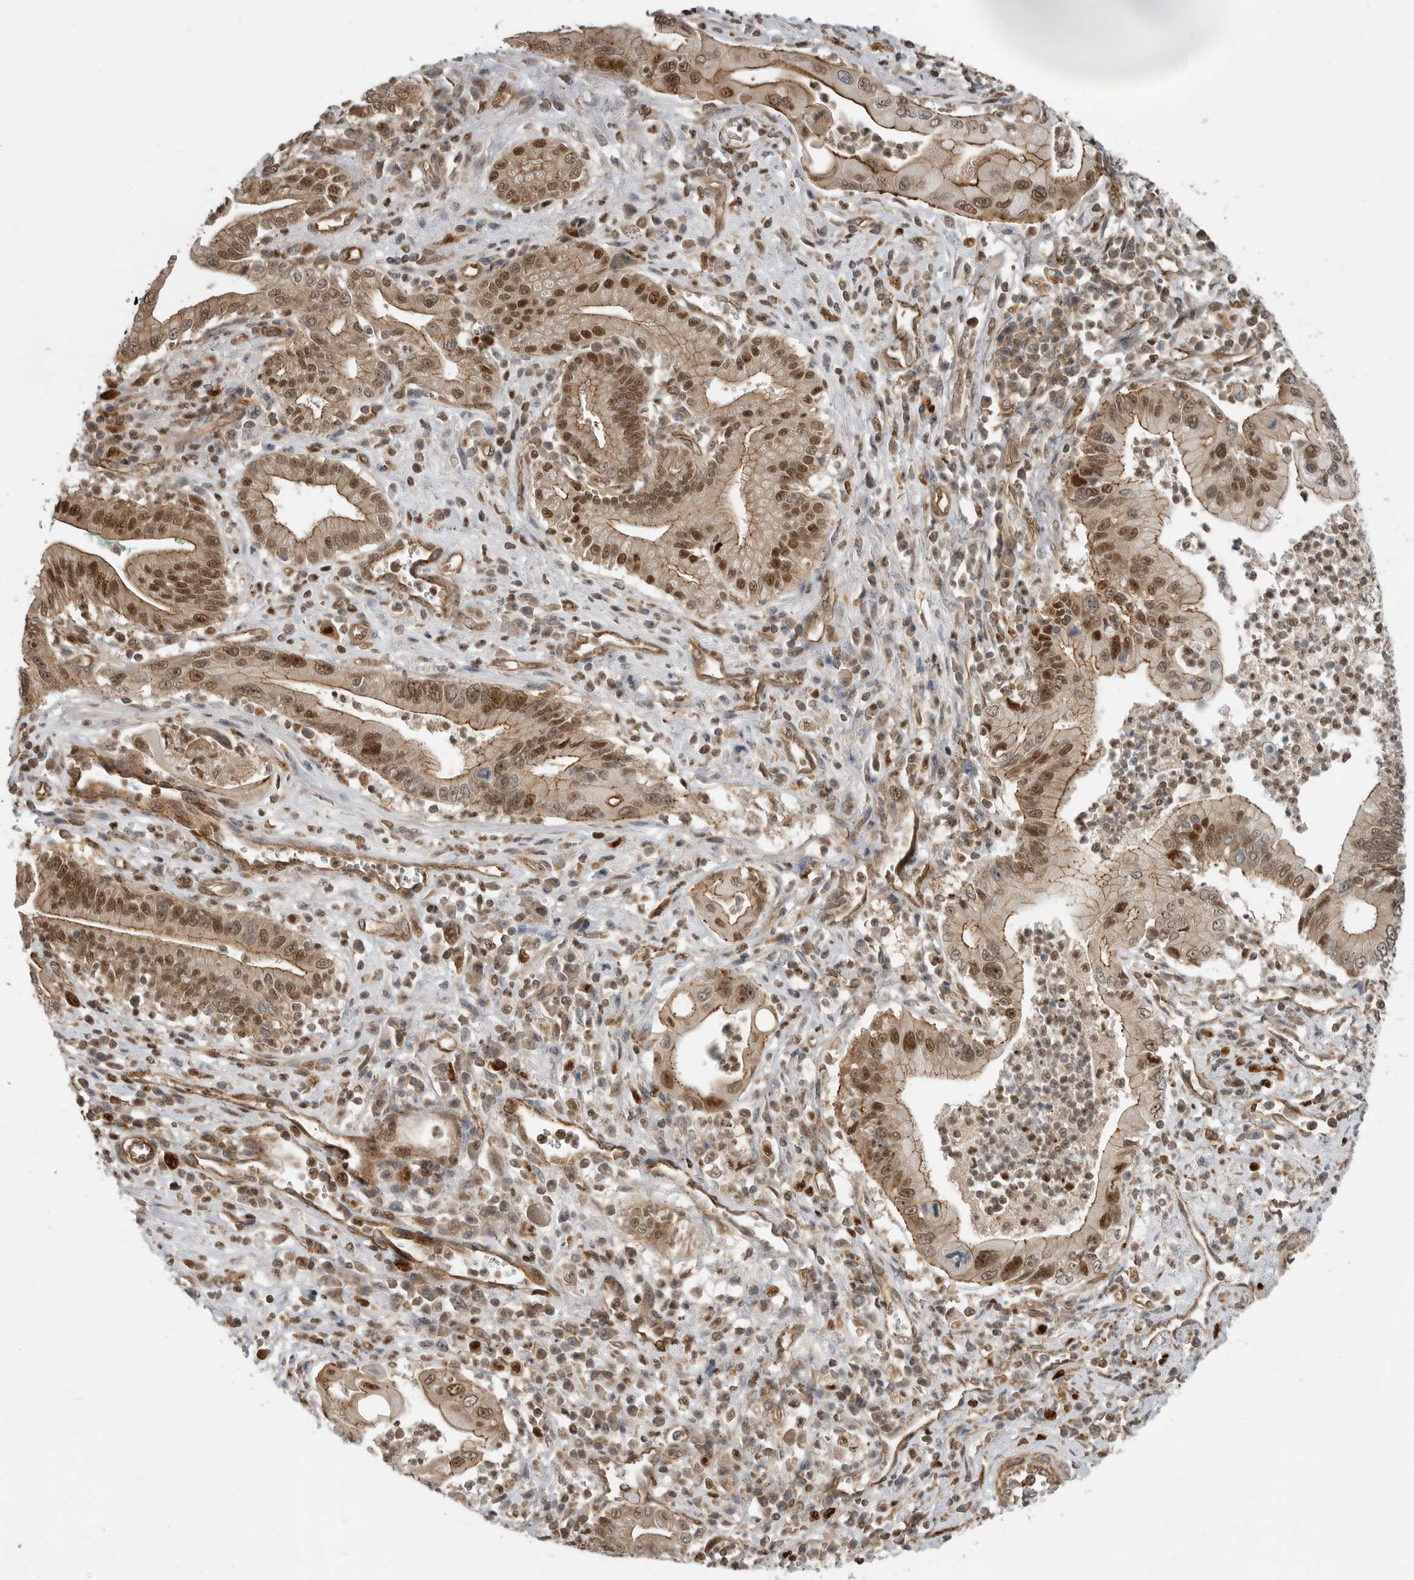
{"staining": {"intensity": "moderate", "quantity": ">75%", "location": "cytoplasmic/membranous,nuclear"}, "tissue": "pancreatic cancer", "cell_type": "Tumor cells", "image_type": "cancer", "snomed": [{"axis": "morphology", "description": "Adenocarcinoma, NOS"}, {"axis": "topography", "description": "Pancreas"}], "caption": "Protein staining displays moderate cytoplasmic/membranous and nuclear expression in about >75% of tumor cells in pancreatic cancer.", "gene": "STRAP", "patient": {"sex": "male", "age": 78}}